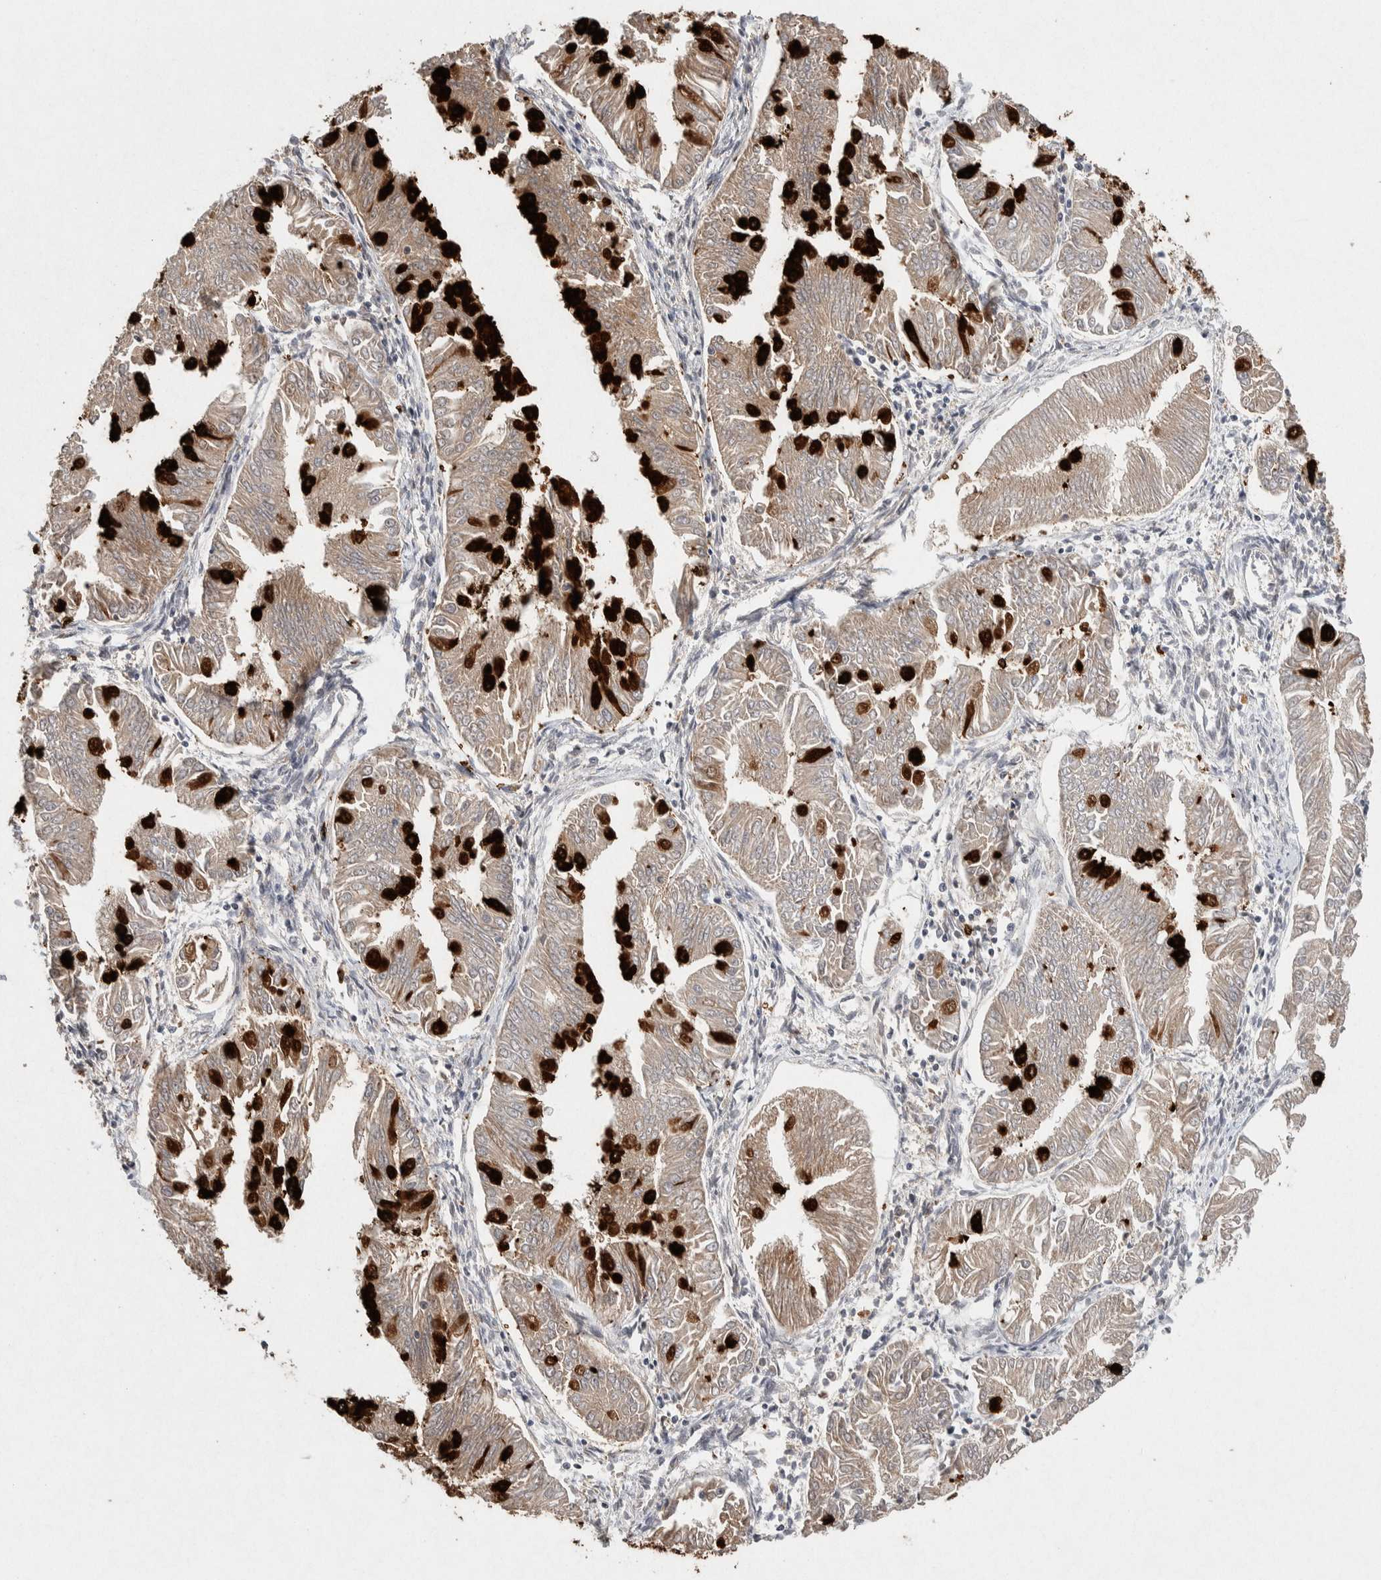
{"staining": {"intensity": "strong", "quantity": "25%-75%", "location": "cytoplasmic/membranous"}, "tissue": "endometrial cancer", "cell_type": "Tumor cells", "image_type": "cancer", "snomed": [{"axis": "morphology", "description": "Adenocarcinoma, NOS"}, {"axis": "topography", "description": "Endometrium"}], "caption": "High-magnification brightfield microscopy of endometrial adenocarcinoma stained with DAB (brown) and counterstained with hematoxylin (blue). tumor cells exhibit strong cytoplasmic/membranous expression is appreciated in about25%-75% of cells.", "gene": "KCNK1", "patient": {"sex": "female", "age": 53}}